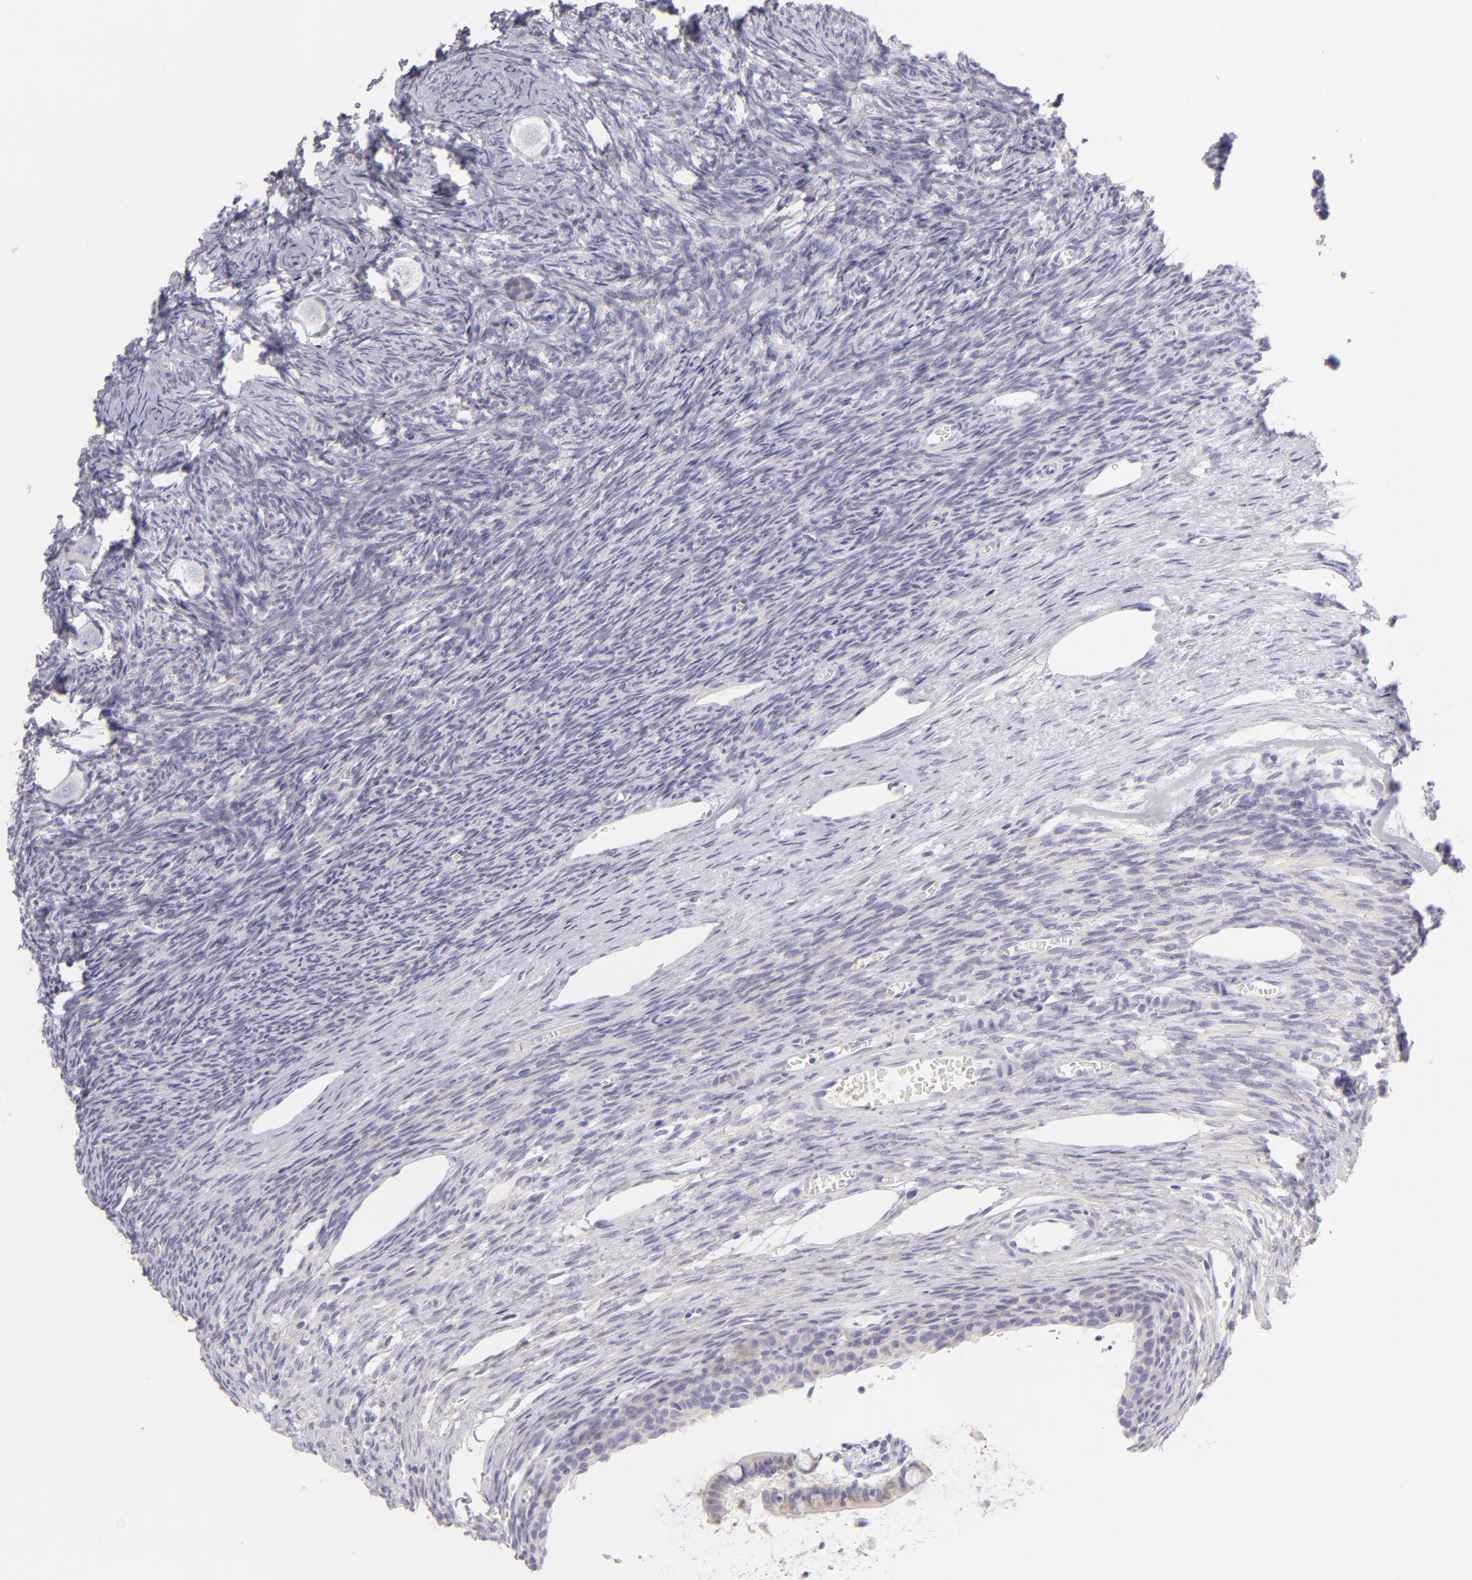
{"staining": {"intensity": "weak", "quantity": ">75%", "location": "cytoplasmic/membranous"}, "tissue": "ovary", "cell_type": "Follicle cells", "image_type": "normal", "snomed": [{"axis": "morphology", "description": "Normal tissue, NOS"}, {"axis": "topography", "description": "Ovary"}], "caption": "This is an image of immunohistochemistry staining of normal ovary, which shows weak staining in the cytoplasmic/membranous of follicle cells.", "gene": "DLG4", "patient": {"sex": "female", "age": 27}}